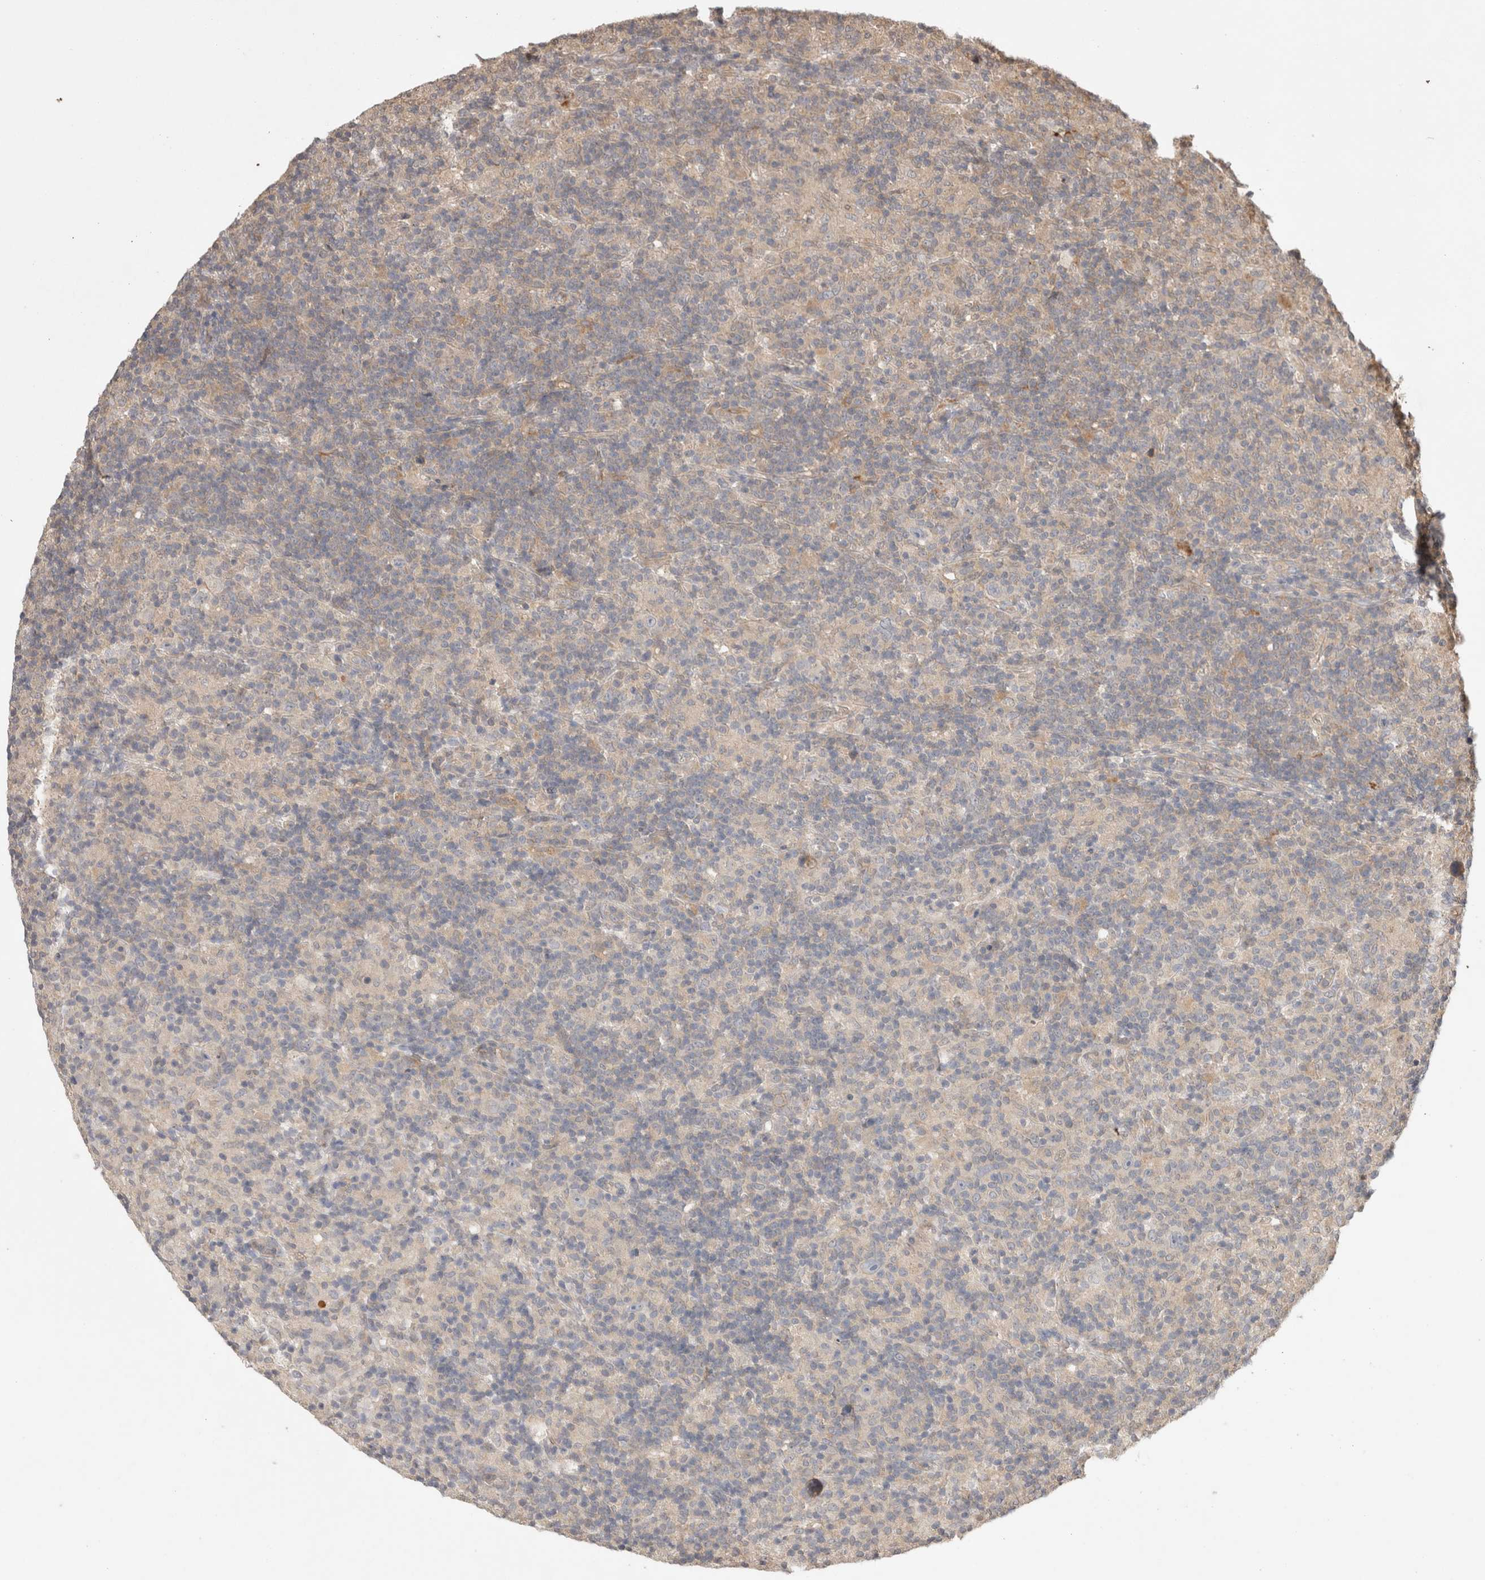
{"staining": {"intensity": "negative", "quantity": "none", "location": "none"}, "tissue": "lymphoma", "cell_type": "Tumor cells", "image_type": "cancer", "snomed": [{"axis": "morphology", "description": "Hodgkin's disease, NOS"}, {"axis": "topography", "description": "Lymph node"}], "caption": "Immunohistochemistry of lymphoma demonstrates no expression in tumor cells.", "gene": "PRMT3", "patient": {"sex": "male", "age": 70}}